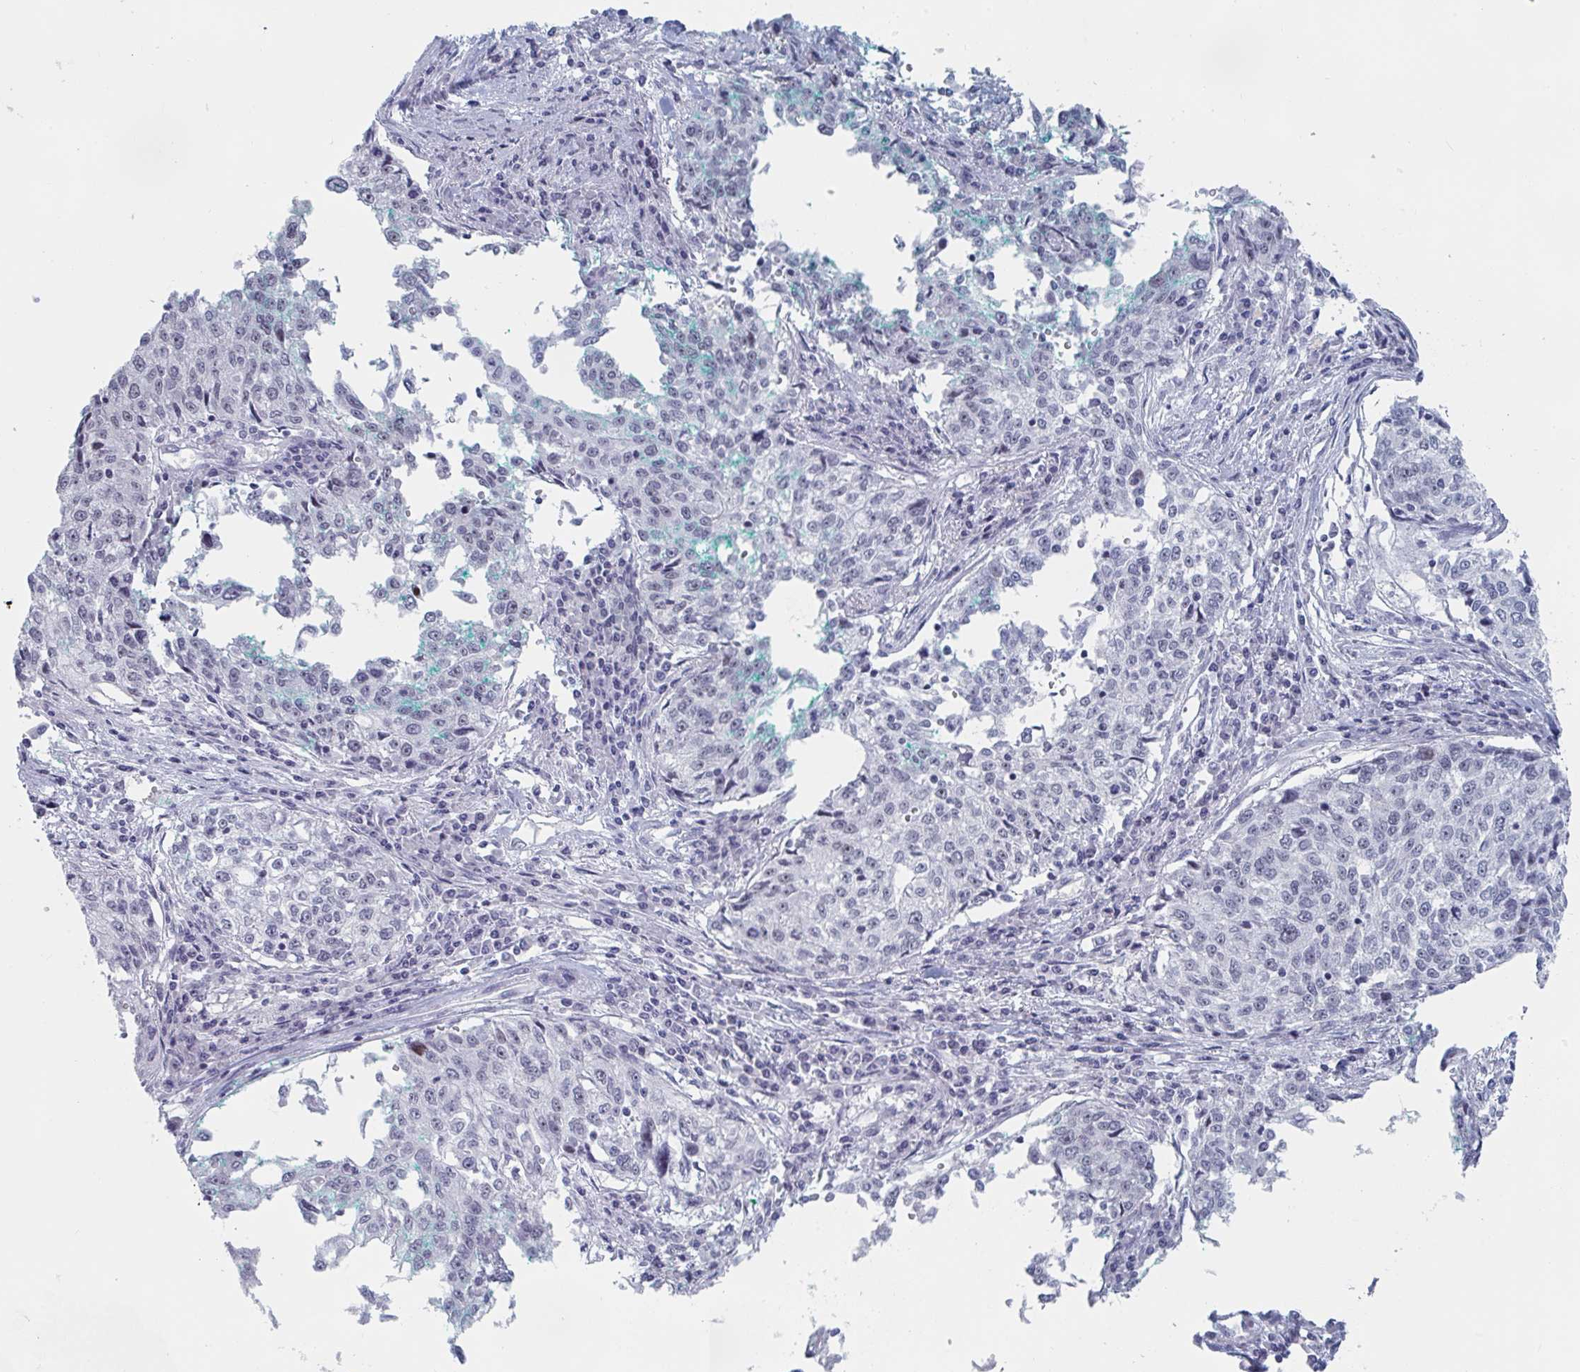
{"staining": {"intensity": "negative", "quantity": "none", "location": "none"}, "tissue": "cervical cancer", "cell_type": "Tumor cells", "image_type": "cancer", "snomed": [{"axis": "morphology", "description": "Squamous cell carcinoma, NOS"}, {"axis": "topography", "description": "Cervix"}], "caption": "Tumor cells are negative for protein expression in human cervical squamous cell carcinoma.", "gene": "NR1H2", "patient": {"sex": "female", "age": 57}}